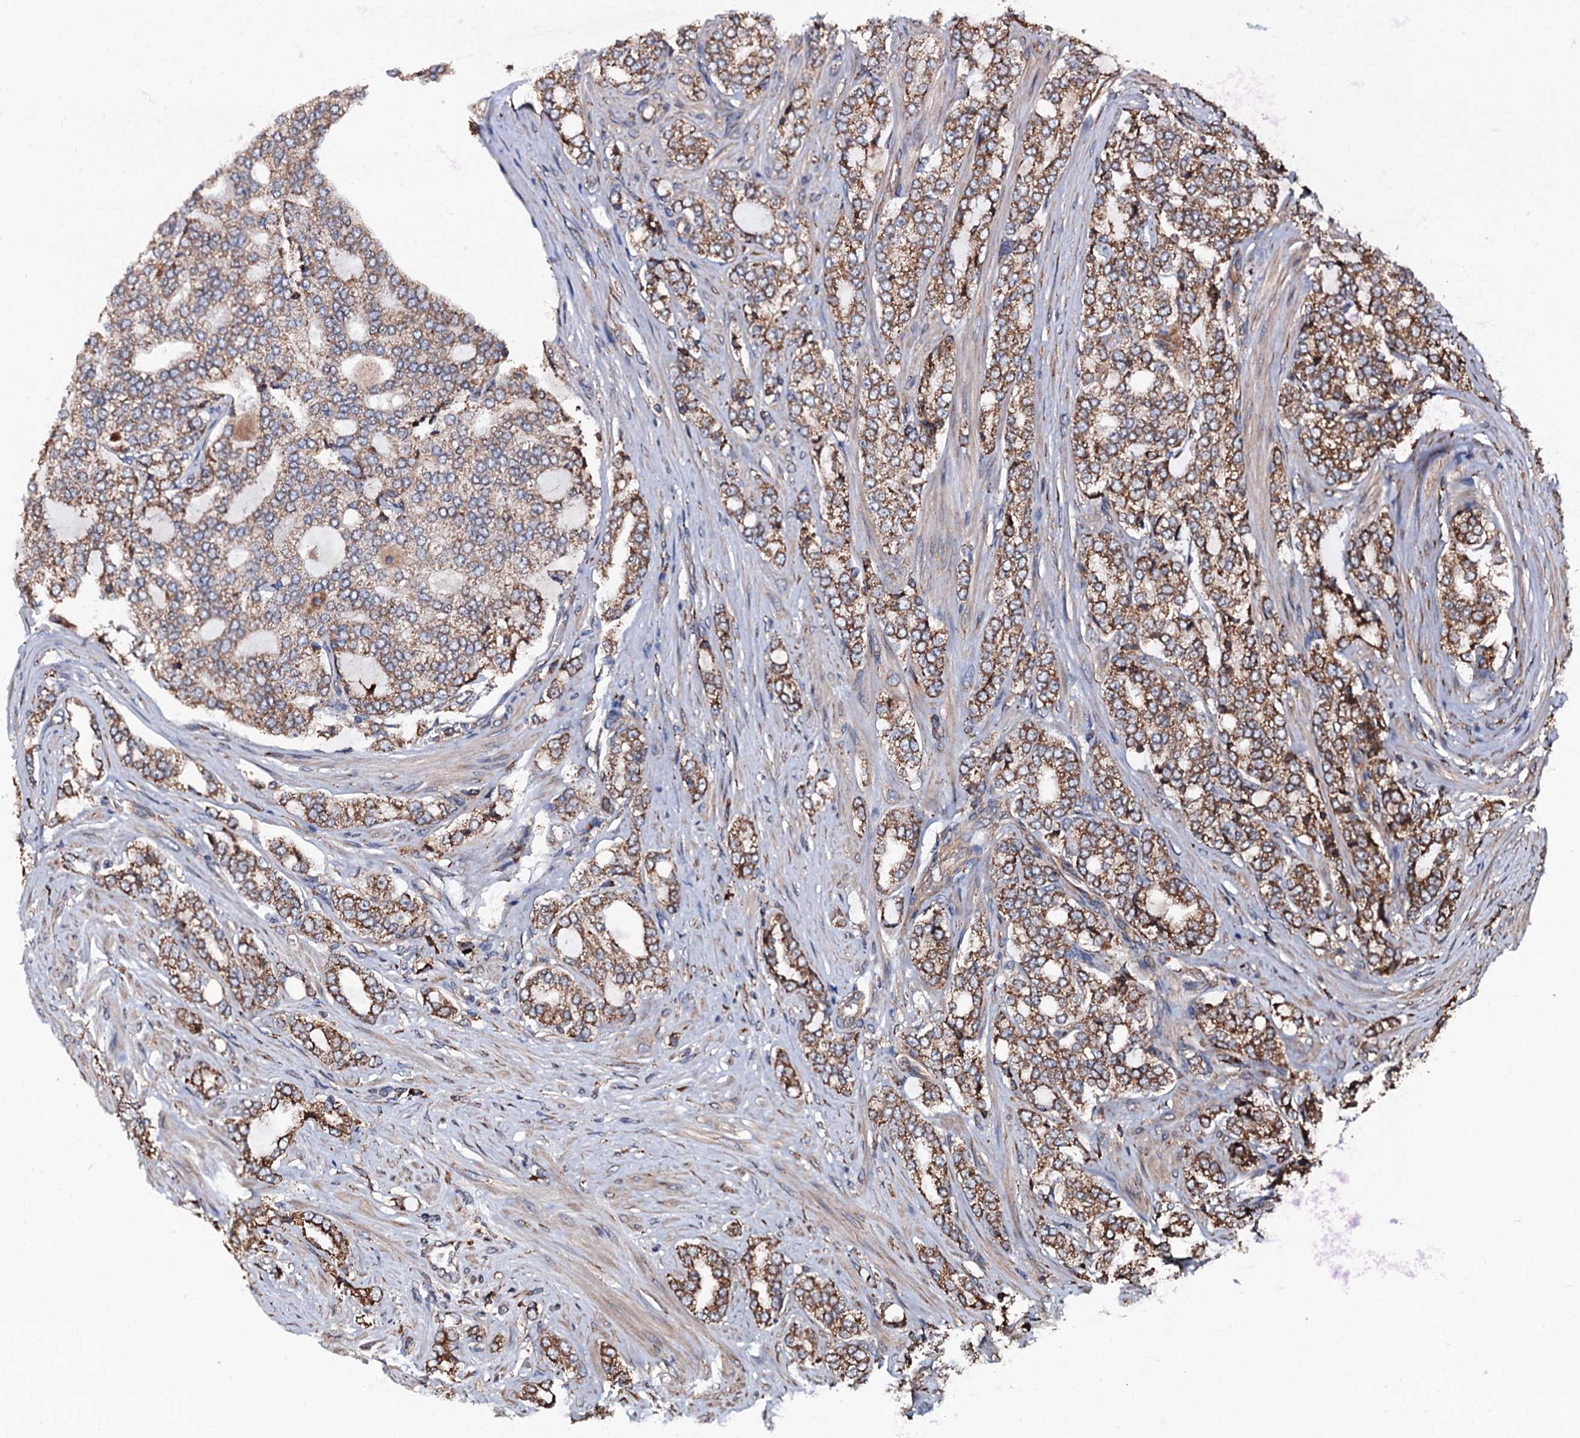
{"staining": {"intensity": "moderate", "quantity": ">75%", "location": "cytoplasmic/membranous"}, "tissue": "prostate cancer", "cell_type": "Tumor cells", "image_type": "cancer", "snomed": [{"axis": "morphology", "description": "Adenocarcinoma, High grade"}, {"axis": "topography", "description": "Prostate"}], "caption": "About >75% of tumor cells in prostate cancer show moderate cytoplasmic/membranous protein expression as visualized by brown immunohistochemical staining.", "gene": "RAB12", "patient": {"sex": "male", "age": 64}}